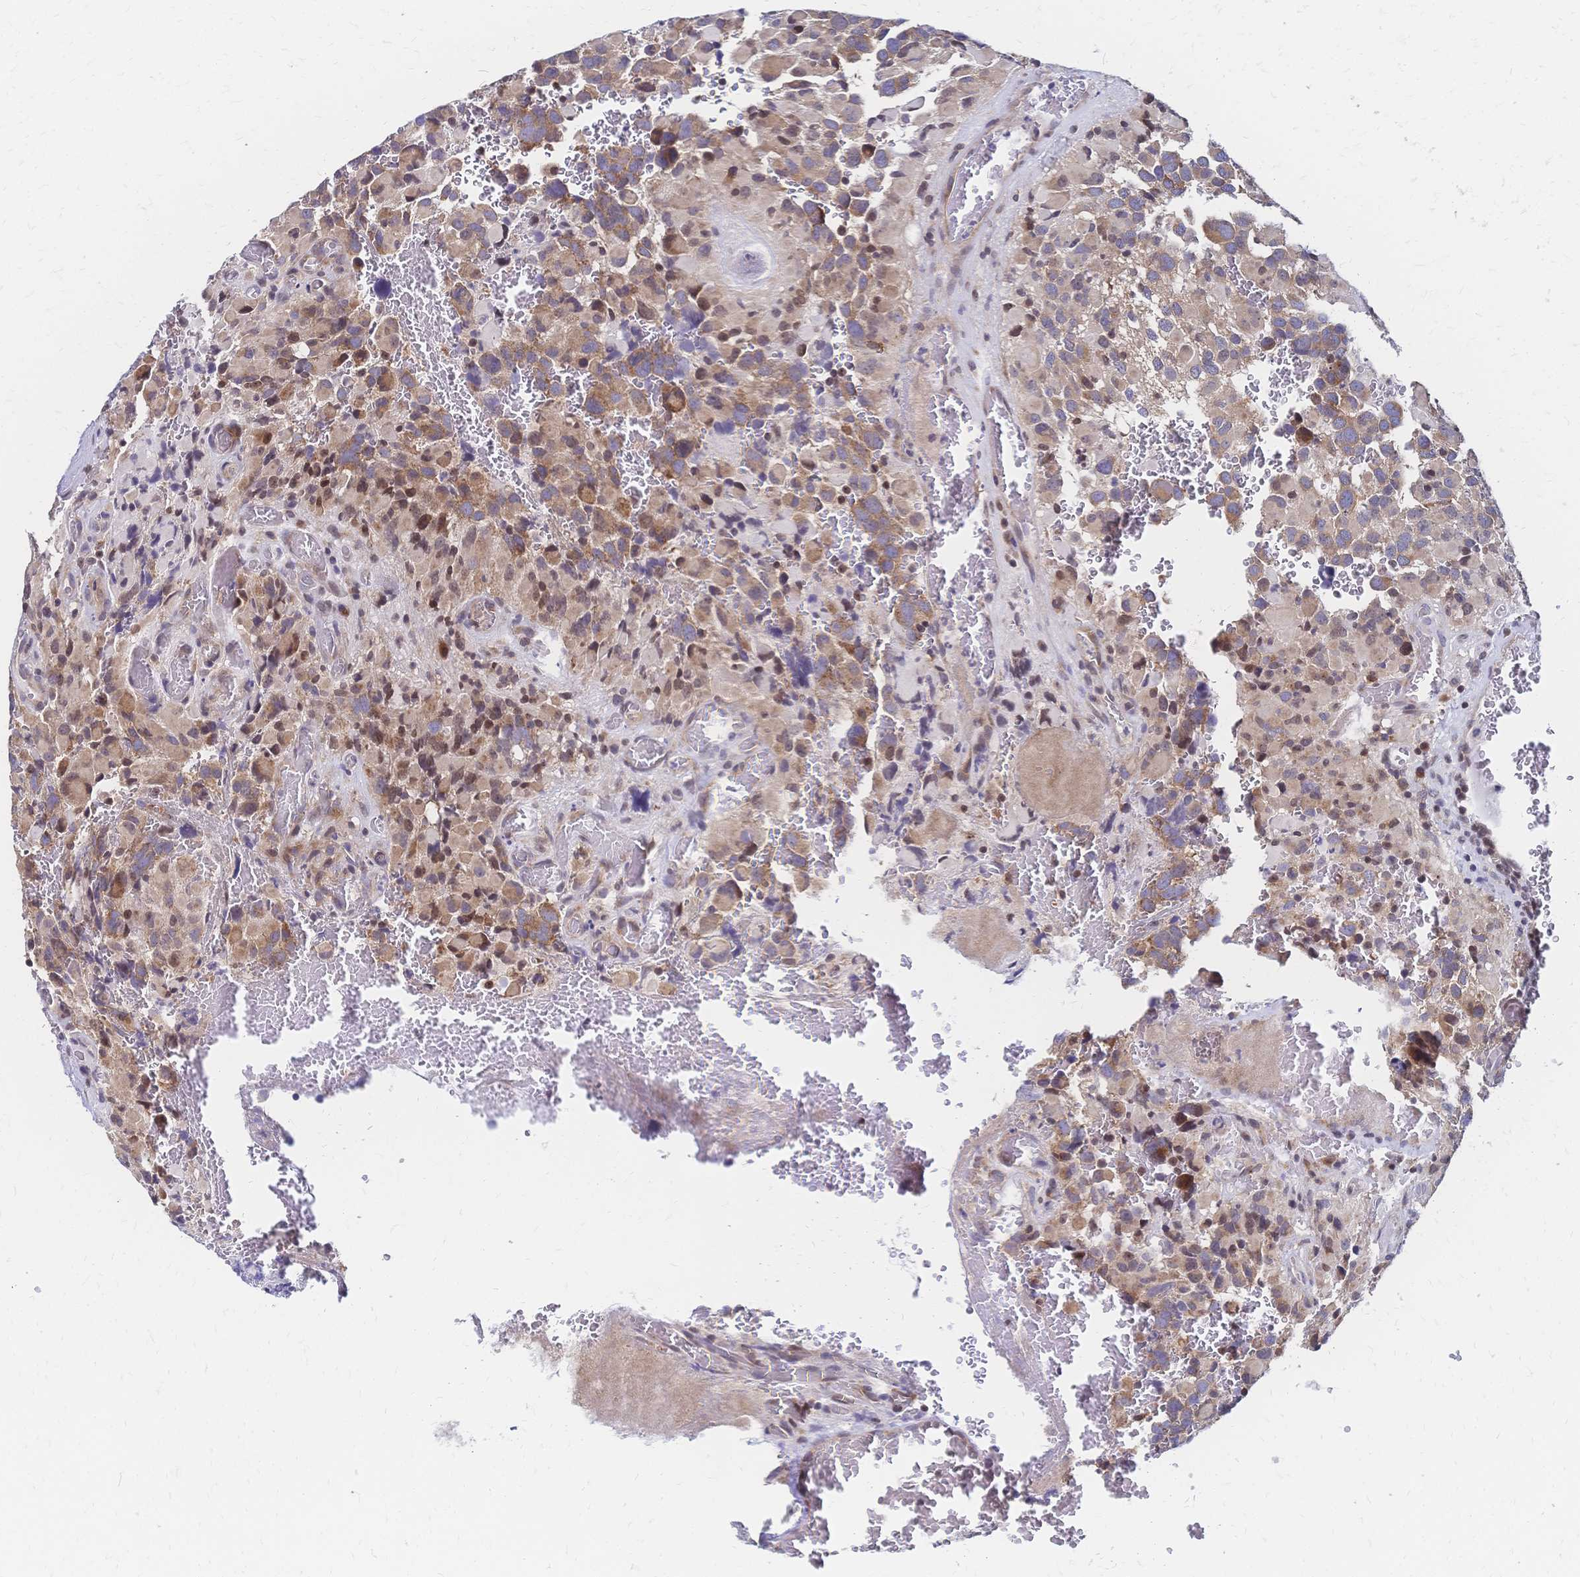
{"staining": {"intensity": "weak", "quantity": "25%-75%", "location": "cytoplasmic/membranous"}, "tissue": "glioma", "cell_type": "Tumor cells", "image_type": "cancer", "snomed": [{"axis": "morphology", "description": "Glioma, malignant, High grade"}, {"axis": "topography", "description": "Brain"}], "caption": "Immunohistochemistry (IHC) histopathology image of glioma stained for a protein (brown), which exhibits low levels of weak cytoplasmic/membranous expression in approximately 25%-75% of tumor cells.", "gene": "CBX7", "patient": {"sex": "female", "age": 40}}